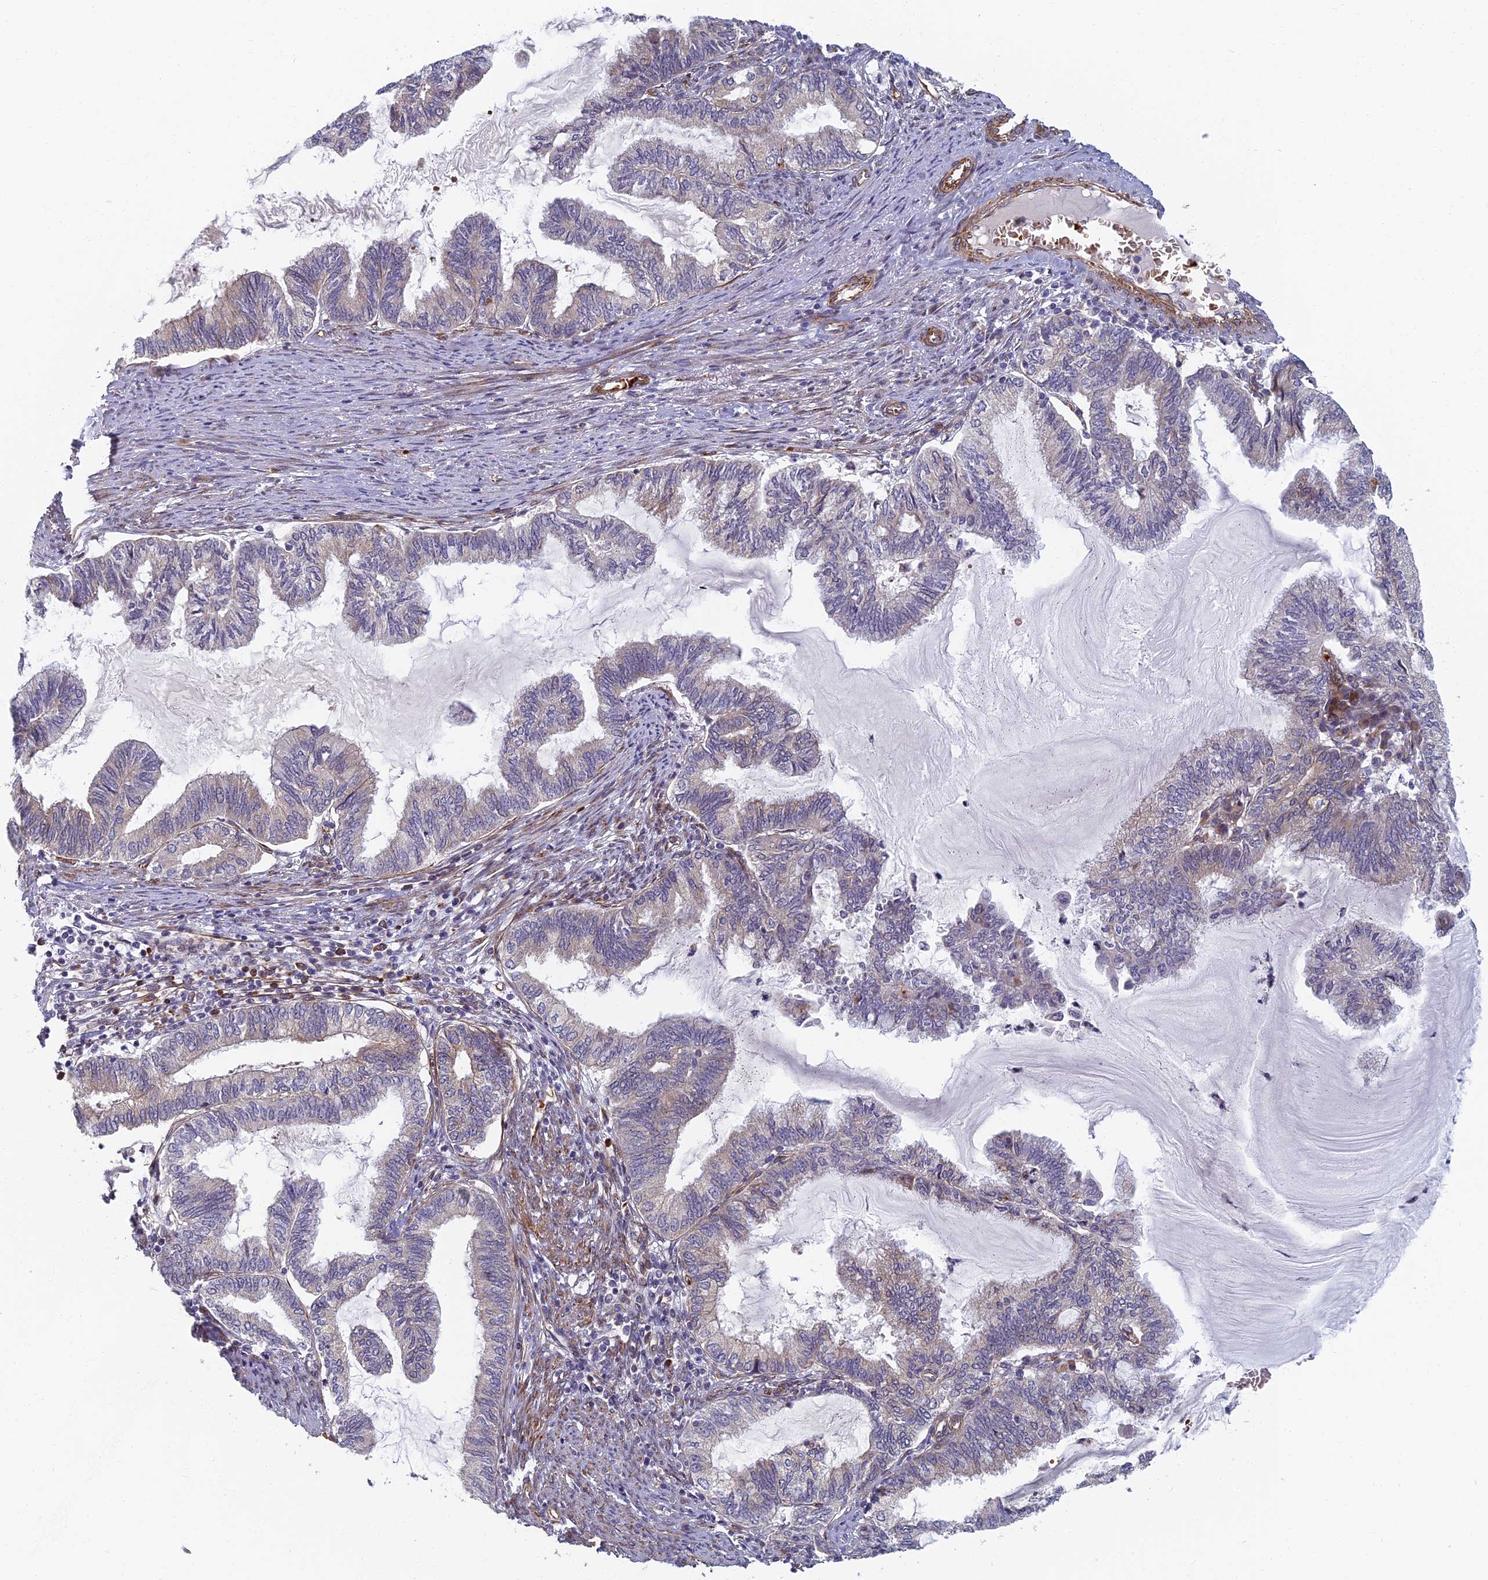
{"staining": {"intensity": "negative", "quantity": "none", "location": "none"}, "tissue": "endometrial cancer", "cell_type": "Tumor cells", "image_type": "cancer", "snomed": [{"axis": "morphology", "description": "Adenocarcinoma, NOS"}, {"axis": "topography", "description": "Endometrium"}], "caption": "The micrograph shows no staining of tumor cells in endometrial cancer. (Stains: DAB (3,3'-diaminobenzidine) immunohistochemistry (IHC) with hematoxylin counter stain, Microscopy: brightfield microscopy at high magnification).", "gene": "ABCB10", "patient": {"sex": "female", "age": 86}}